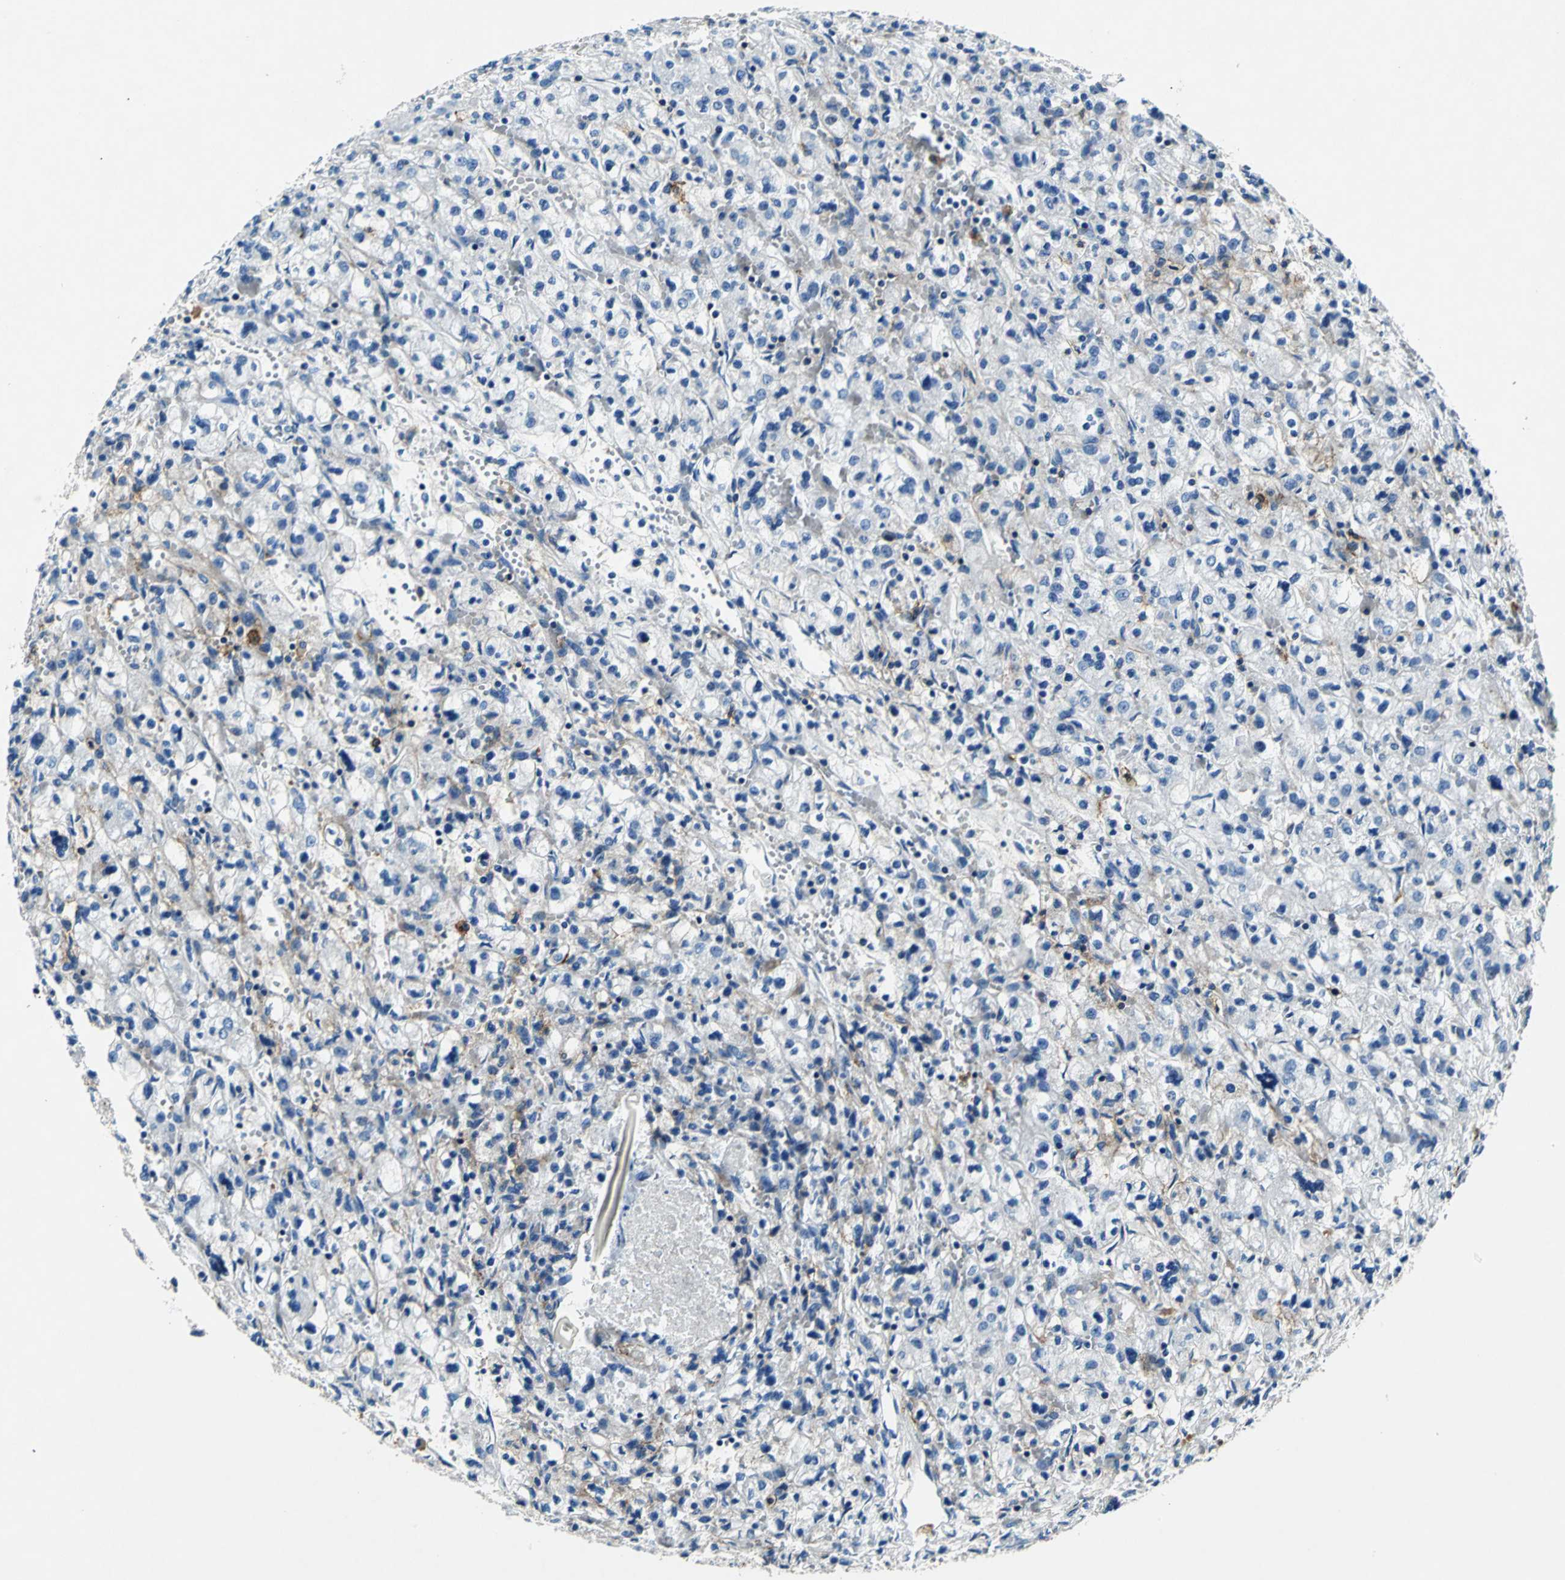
{"staining": {"intensity": "weak", "quantity": "<25%", "location": "cytoplasmic/membranous"}, "tissue": "renal cancer", "cell_type": "Tumor cells", "image_type": "cancer", "snomed": [{"axis": "morphology", "description": "Adenocarcinoma, NOS"}, {"axis": "topography", "description": "Kidney"}], "caption": "The immunohistochemistry micrograph has no significant positivity in tumor cells of renal adenocarcinoma tissue.", "gene": "RPS13", "patient": {"sex": "female", "age": 83}}